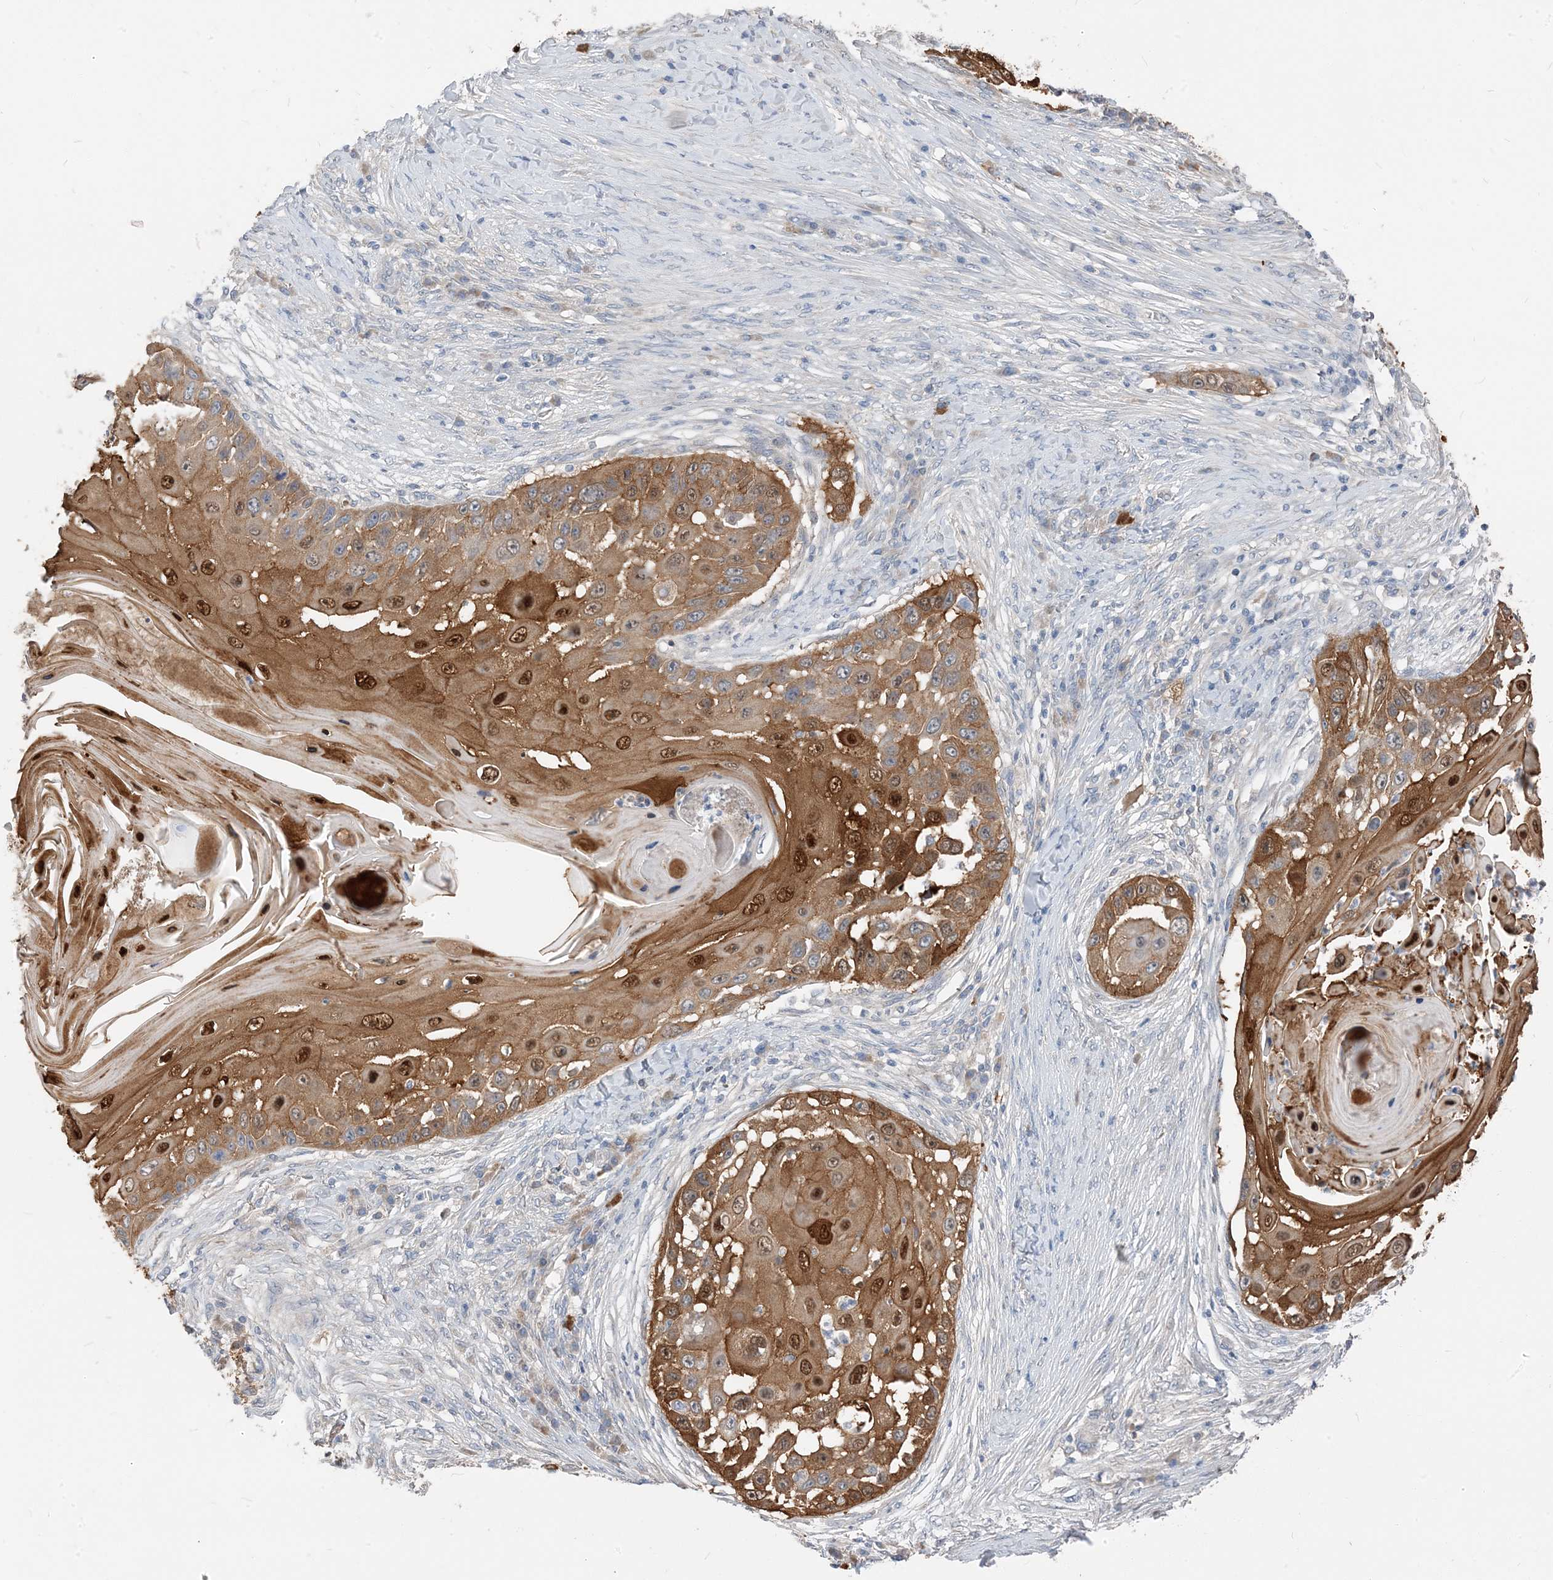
{"staining": {"intensity": "moderate", "quantity": ">75%", "location": "cytoplasmic/membranous,nuclear"}, "tissue": "skin cancer", "cell_type": "Tumor cells", "image_type": "cancer", "snomed": [{"axis": "morphology", "description": "Squamous cell carcinoma, NOS"}, {"axis": "topography", "description": "Skin"}], "caption": "Immunohistochemistry (IHC) (DAB (3,3'-diaminobenzidine)) staining of skin cancer (squamous cell carcinoma) demonstrates moderate cytoplasmic/membranous and nuclear protein staining in about >75% of tumor cells.", "gene": "NCOA7", "patient": {"sex": "female", "age": 44}}